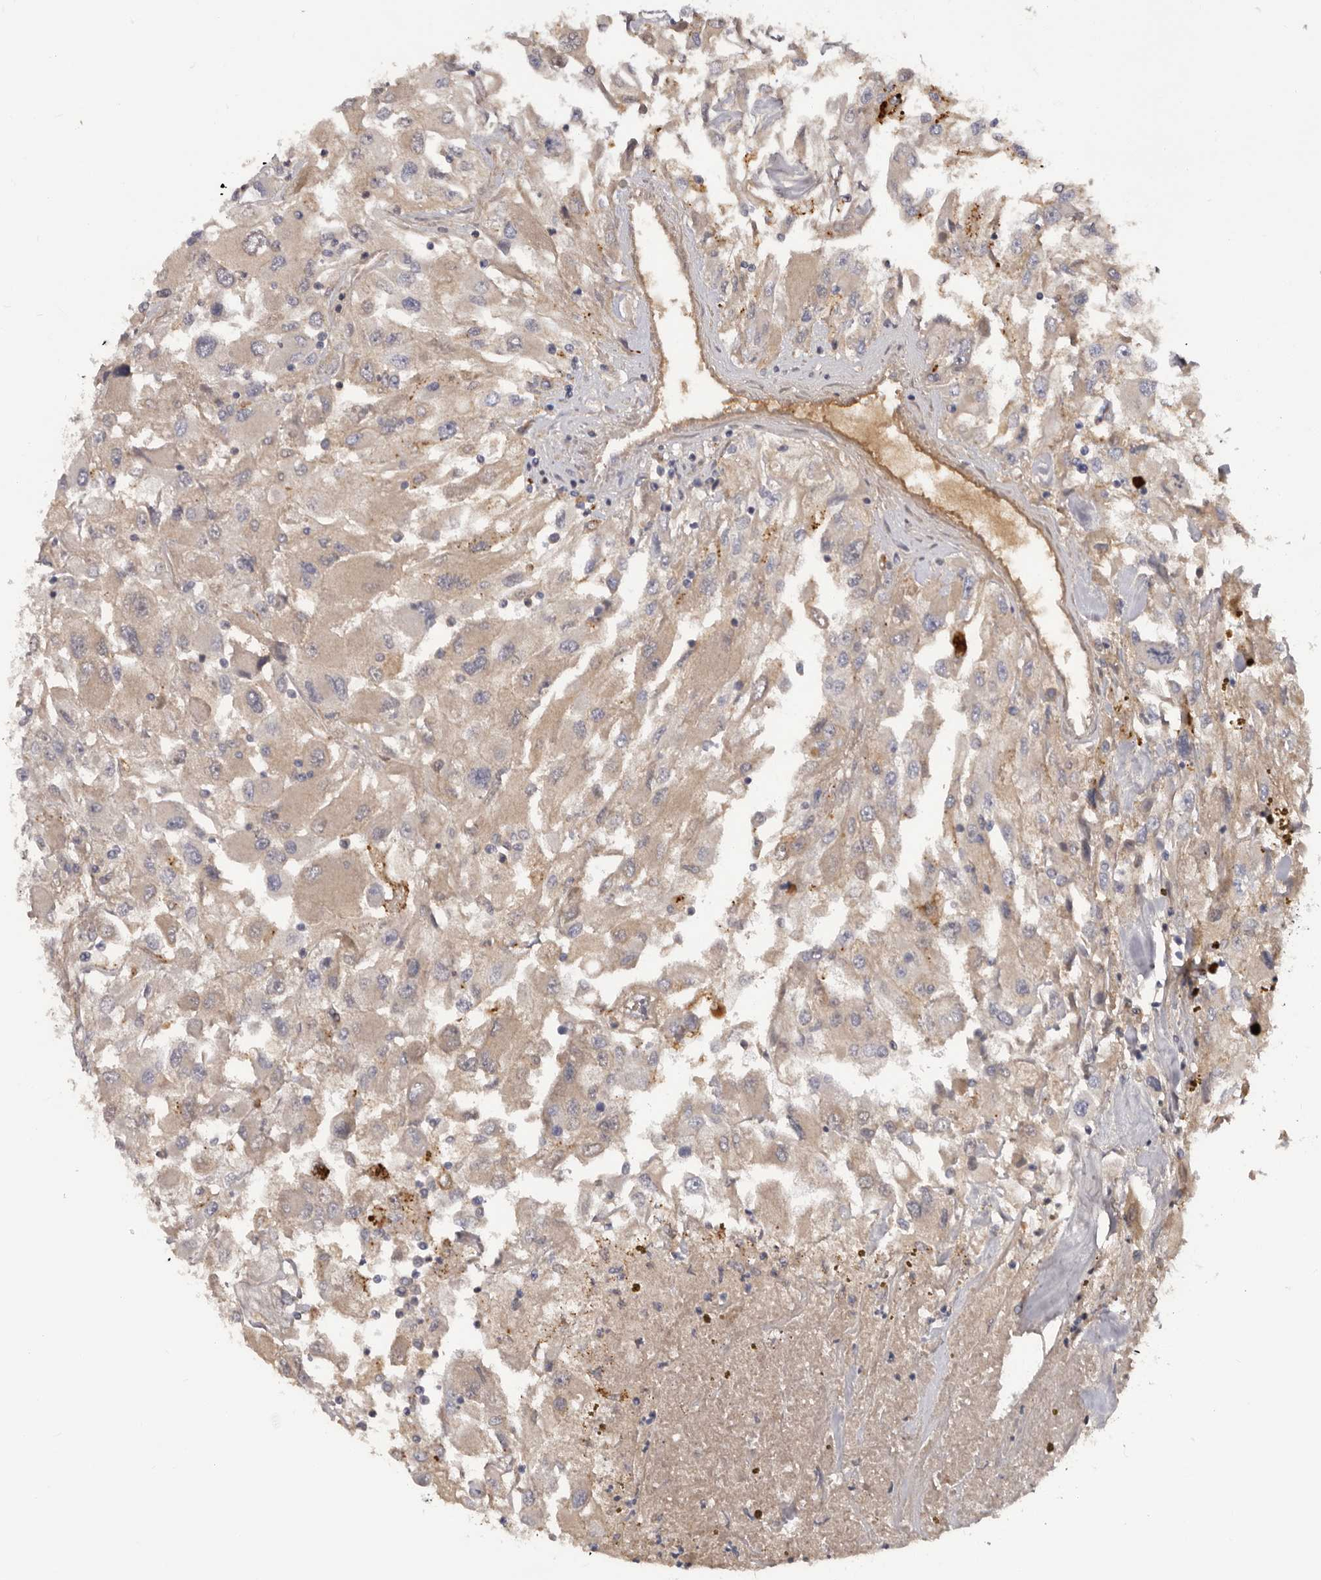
{"staining": {"intensity": "weak", "quantity": "25%-75%", "location": "cytoplasmic/membranous"}, "tissue": "renal cancer", "cell_type": "Tumor cells", "image_type": "cancer", "snomed": [{"axis": "morphology", "description": "Adenocarcinoma, NOS"}, {"axis": "topography", "description": "Kidney"}], "caption": "Immunohistochemistry micrograph of neoplastic tissue: human adenocarcinoma (renal) stained using immunohistochemistry shows low levels of weak protein expression localized specifically in the cytoplasmic/membranous of tumor cells, appearing as a cytoplasmic/membranous brown color.", "gene": "INKA2", "patient": {"sex": "female", "age": 52}}